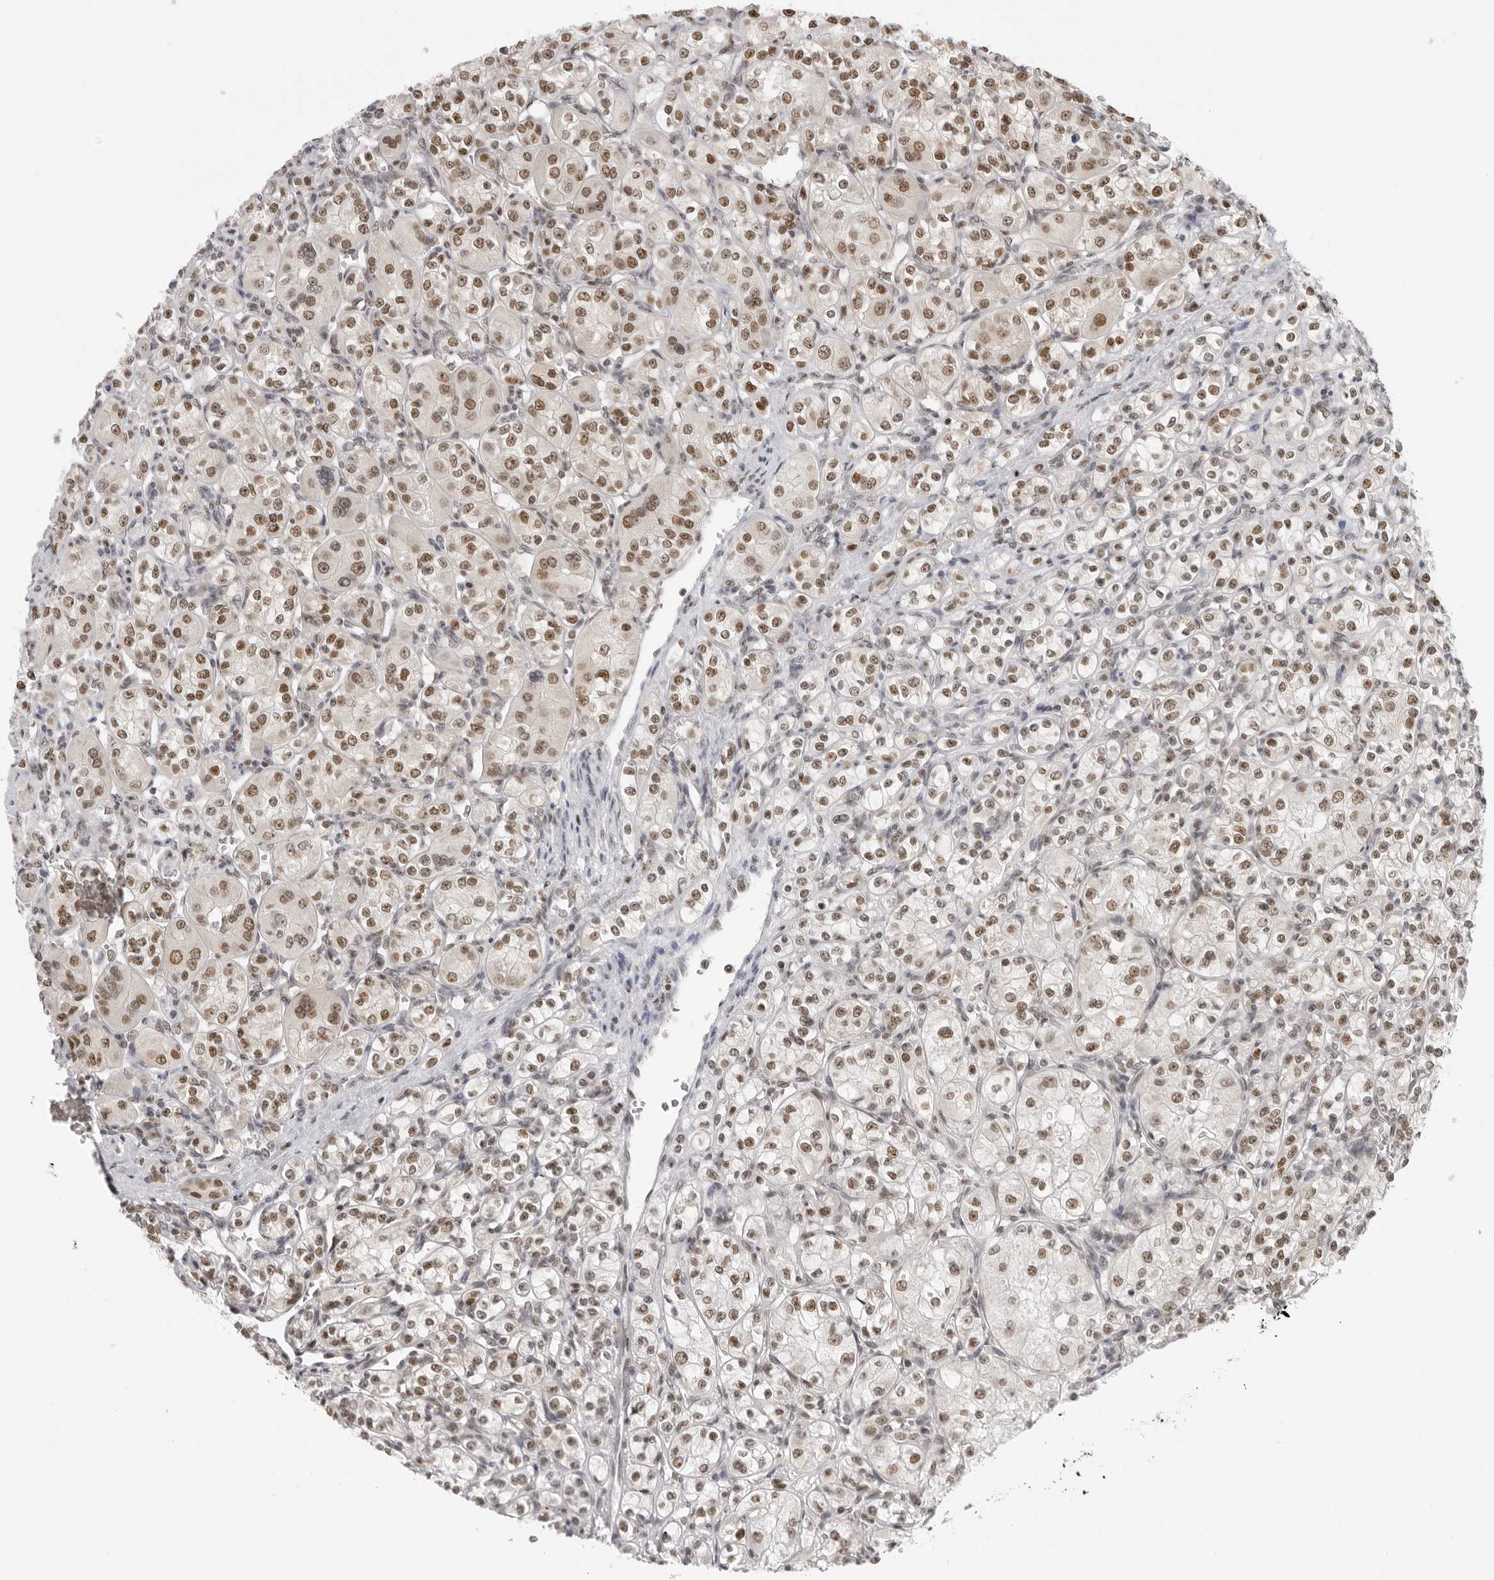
{"staining": {"intensity": "moderate", "quantity": ">75%", "location": "nuclear"}, "tissue": "renal cancer", "cell_type": "Tumor cells", "image_type": "cancer", "snomed": [{"axis": "morphology", "description": "Adenocarcinoma, NOS"}, {"axis": "topography", "description": "Kidney"}], "caption": "This is a micrograph of IHC staining of renal cancer (adenocarcinoma), which shows moderate staining in the nuclear of tumor cells.", "gene": "RPA2", "patient": {"sex": "male", "age": 77}}